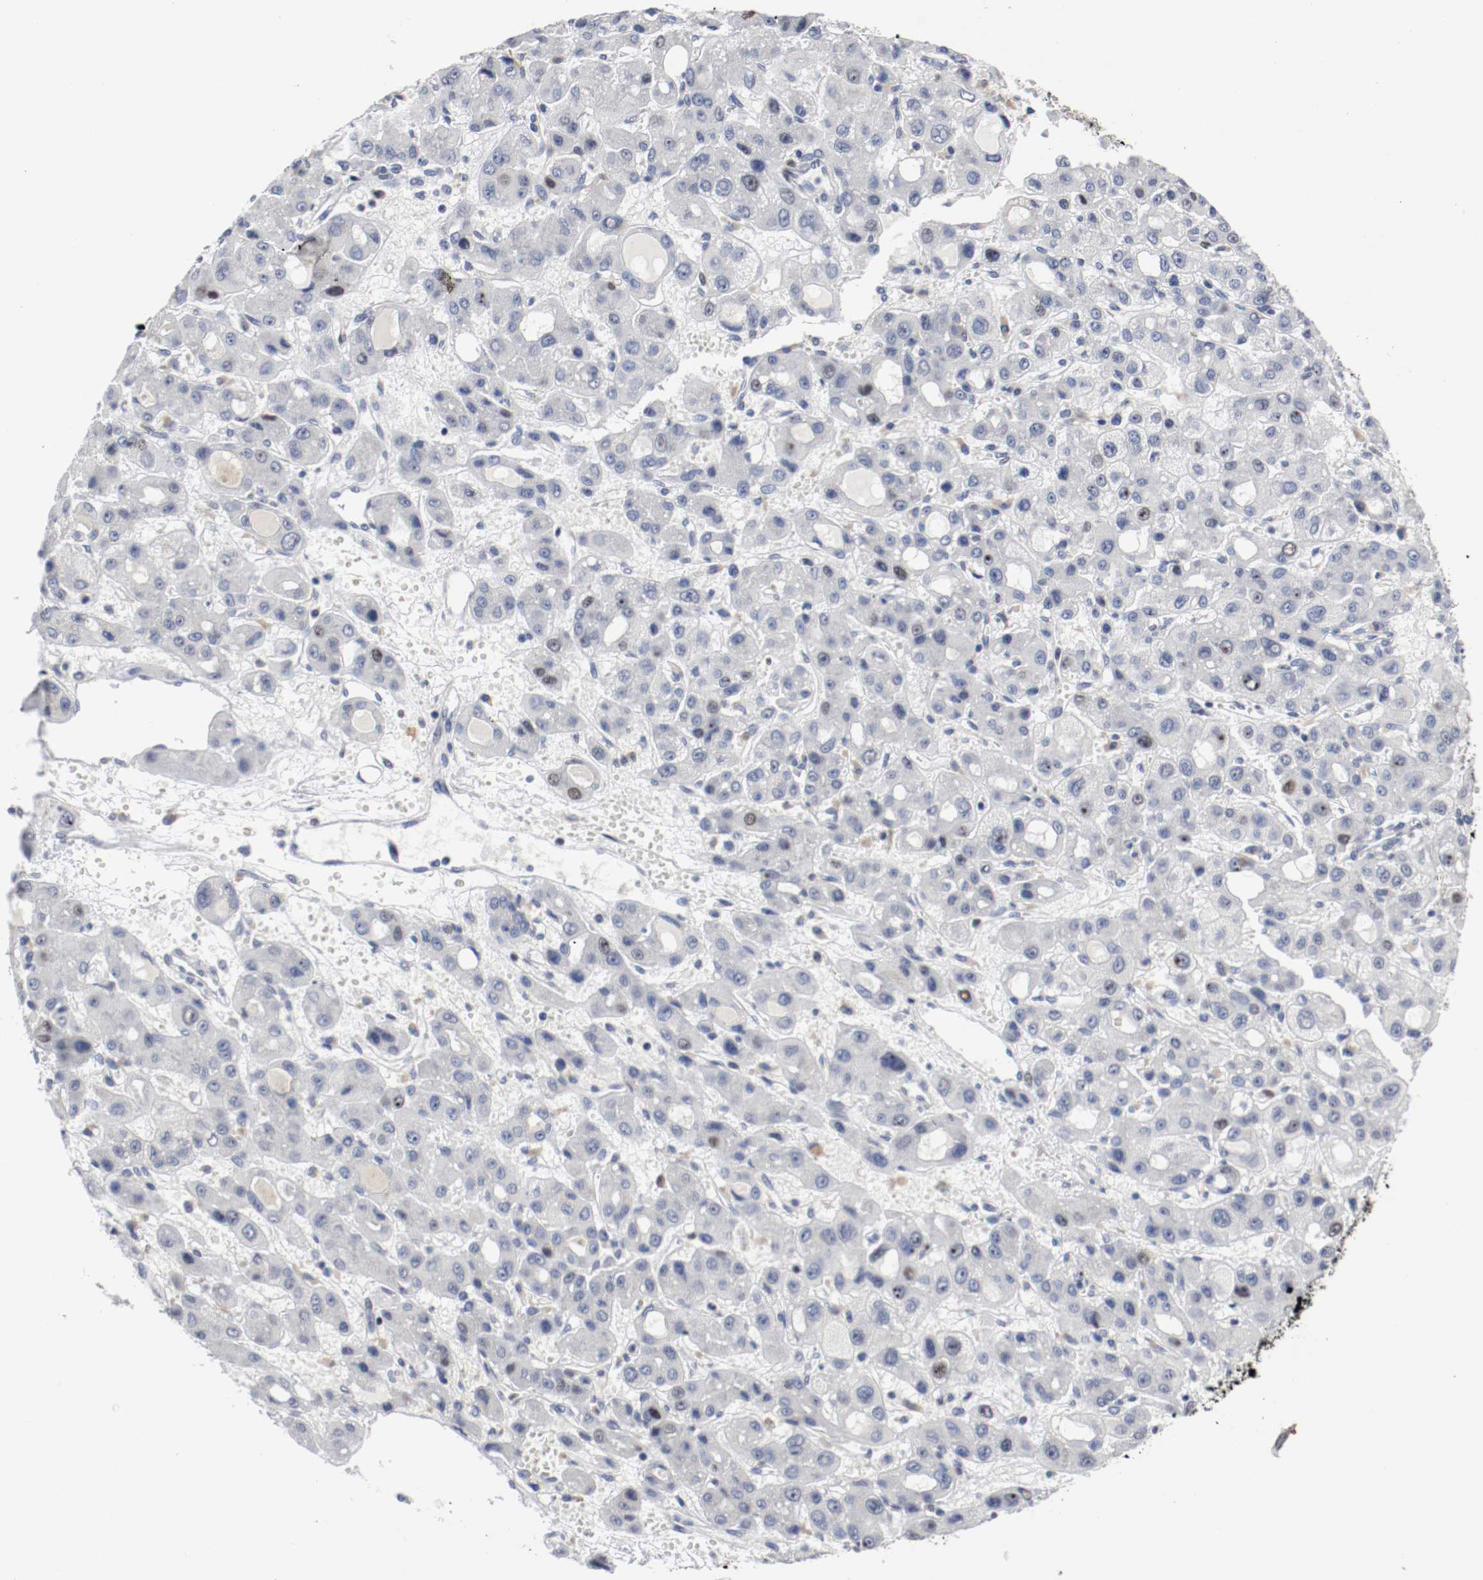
{"staining": {"intensity": "weak", "quantity": "<25%", "location": "nuclear"}, "tissue": "liver cancer", "cell_type": "Tumor cells", "image_type": "cancer", "snomed": [{"axis": "morphology", "description": "Carcinoma, Hepatocellular, NOS"}, {"axis": "topography", "description": "Liver"}], "caption": "Protein analysis of liver cancer (hepatocellular carcinoma) demonstrates no significant positivity in tumor cells.", "gene": "MCM6", "patient": {"sex": "male", "age": 55}}